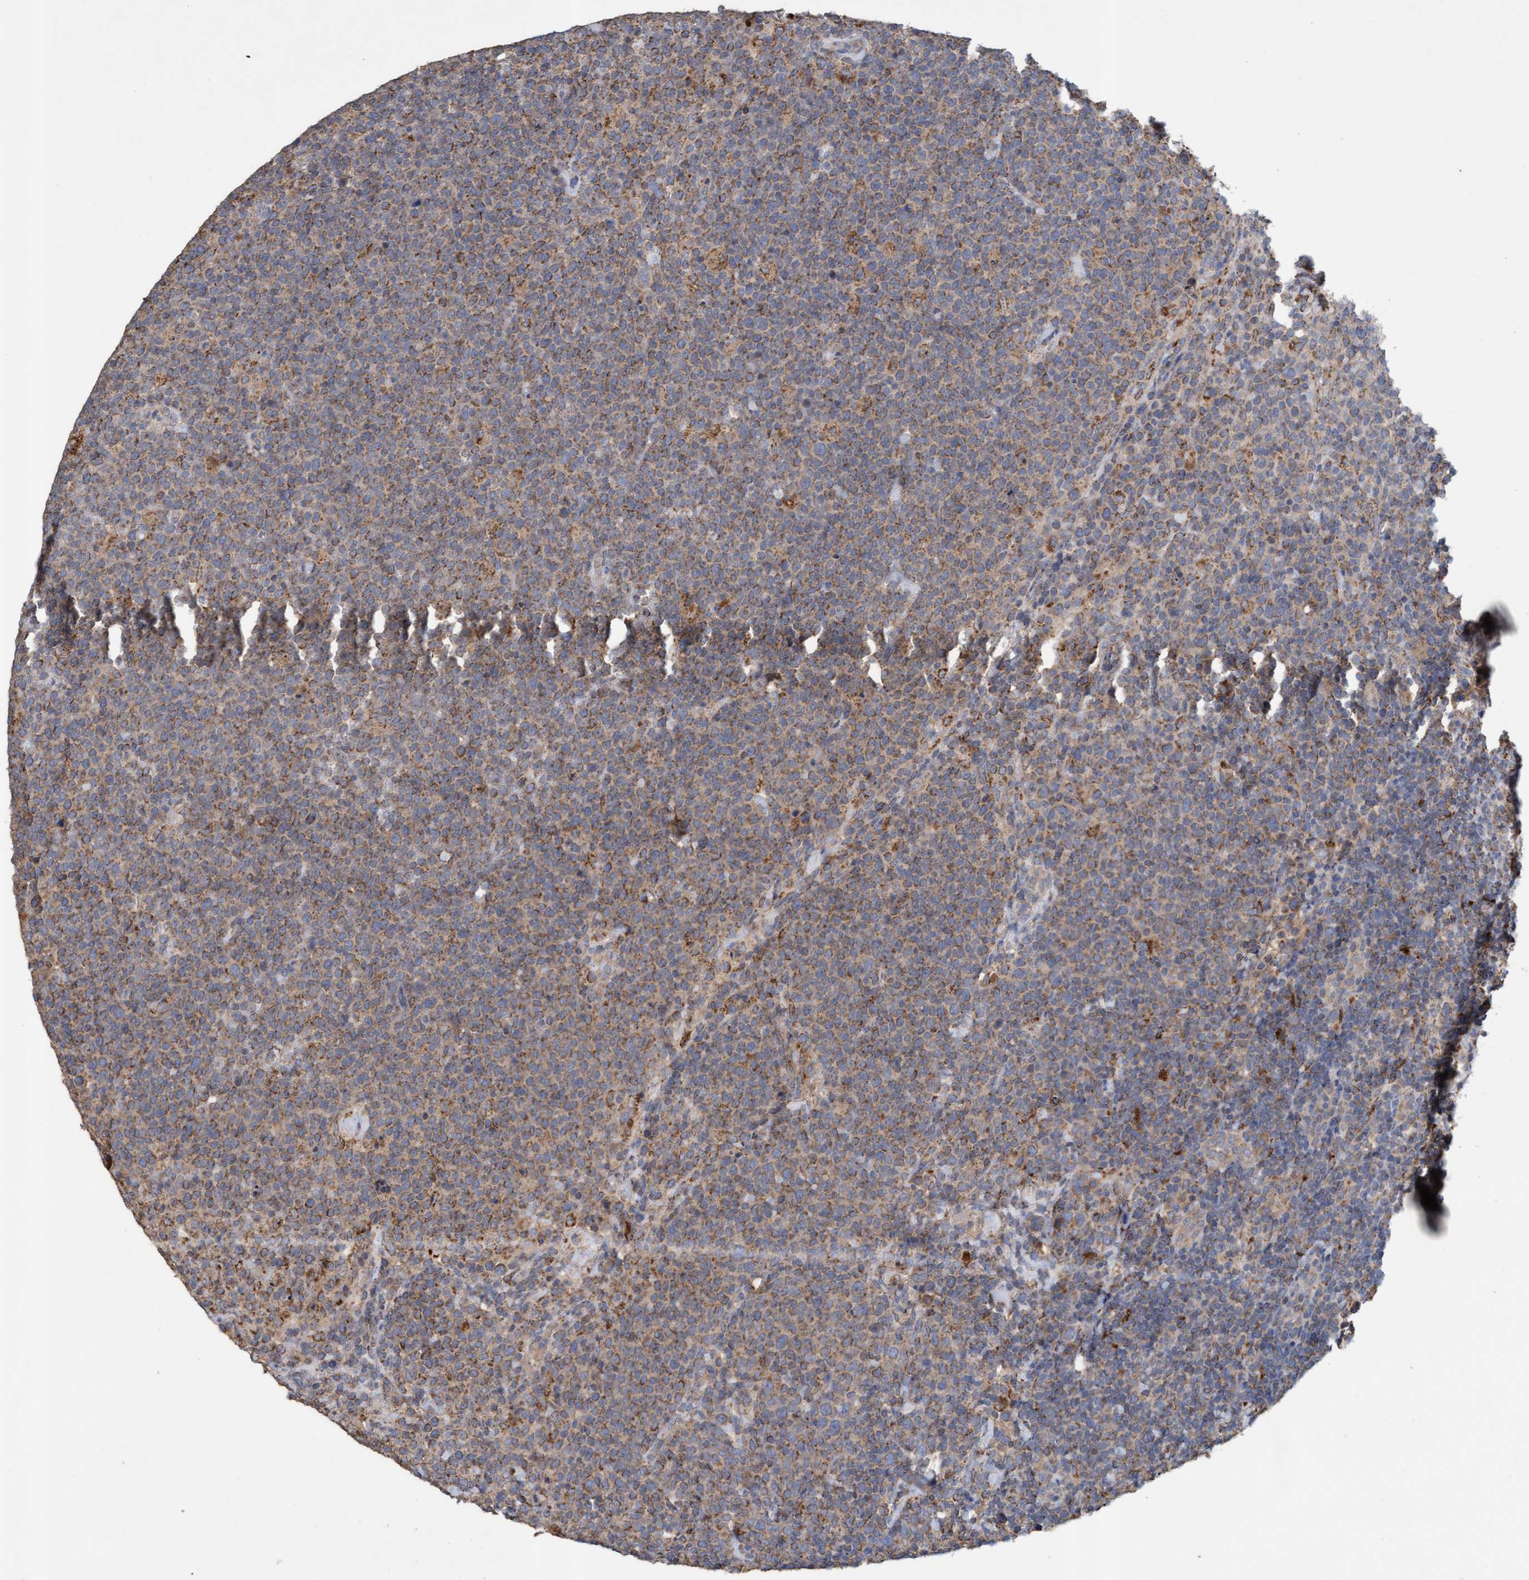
{"staining": {"intensity": "moderate", "quantity": "25%-75%", "location": "cytoplasmic/membranous"}, "tissue": "lymphoma", "cell_type": "Tumor cells", "image_type": "cancer", "snomed": [{"axis": "morphology", "description": "Malignant lymphoma, non-Hodgkin's type, High grade"}, {"axis": "topography", "description": "Lymph node"}], "caption": "This histopathology image exhibits IHC staining of human malignant lymphoma, non-Hodgkin's type (high-grade), with medium moderate cytoplasmic/membranous staining in approximately 25%-75% of tumor cells.", "gene": "ATPAF2", "patient": {"sex": "male", "age": 61}}